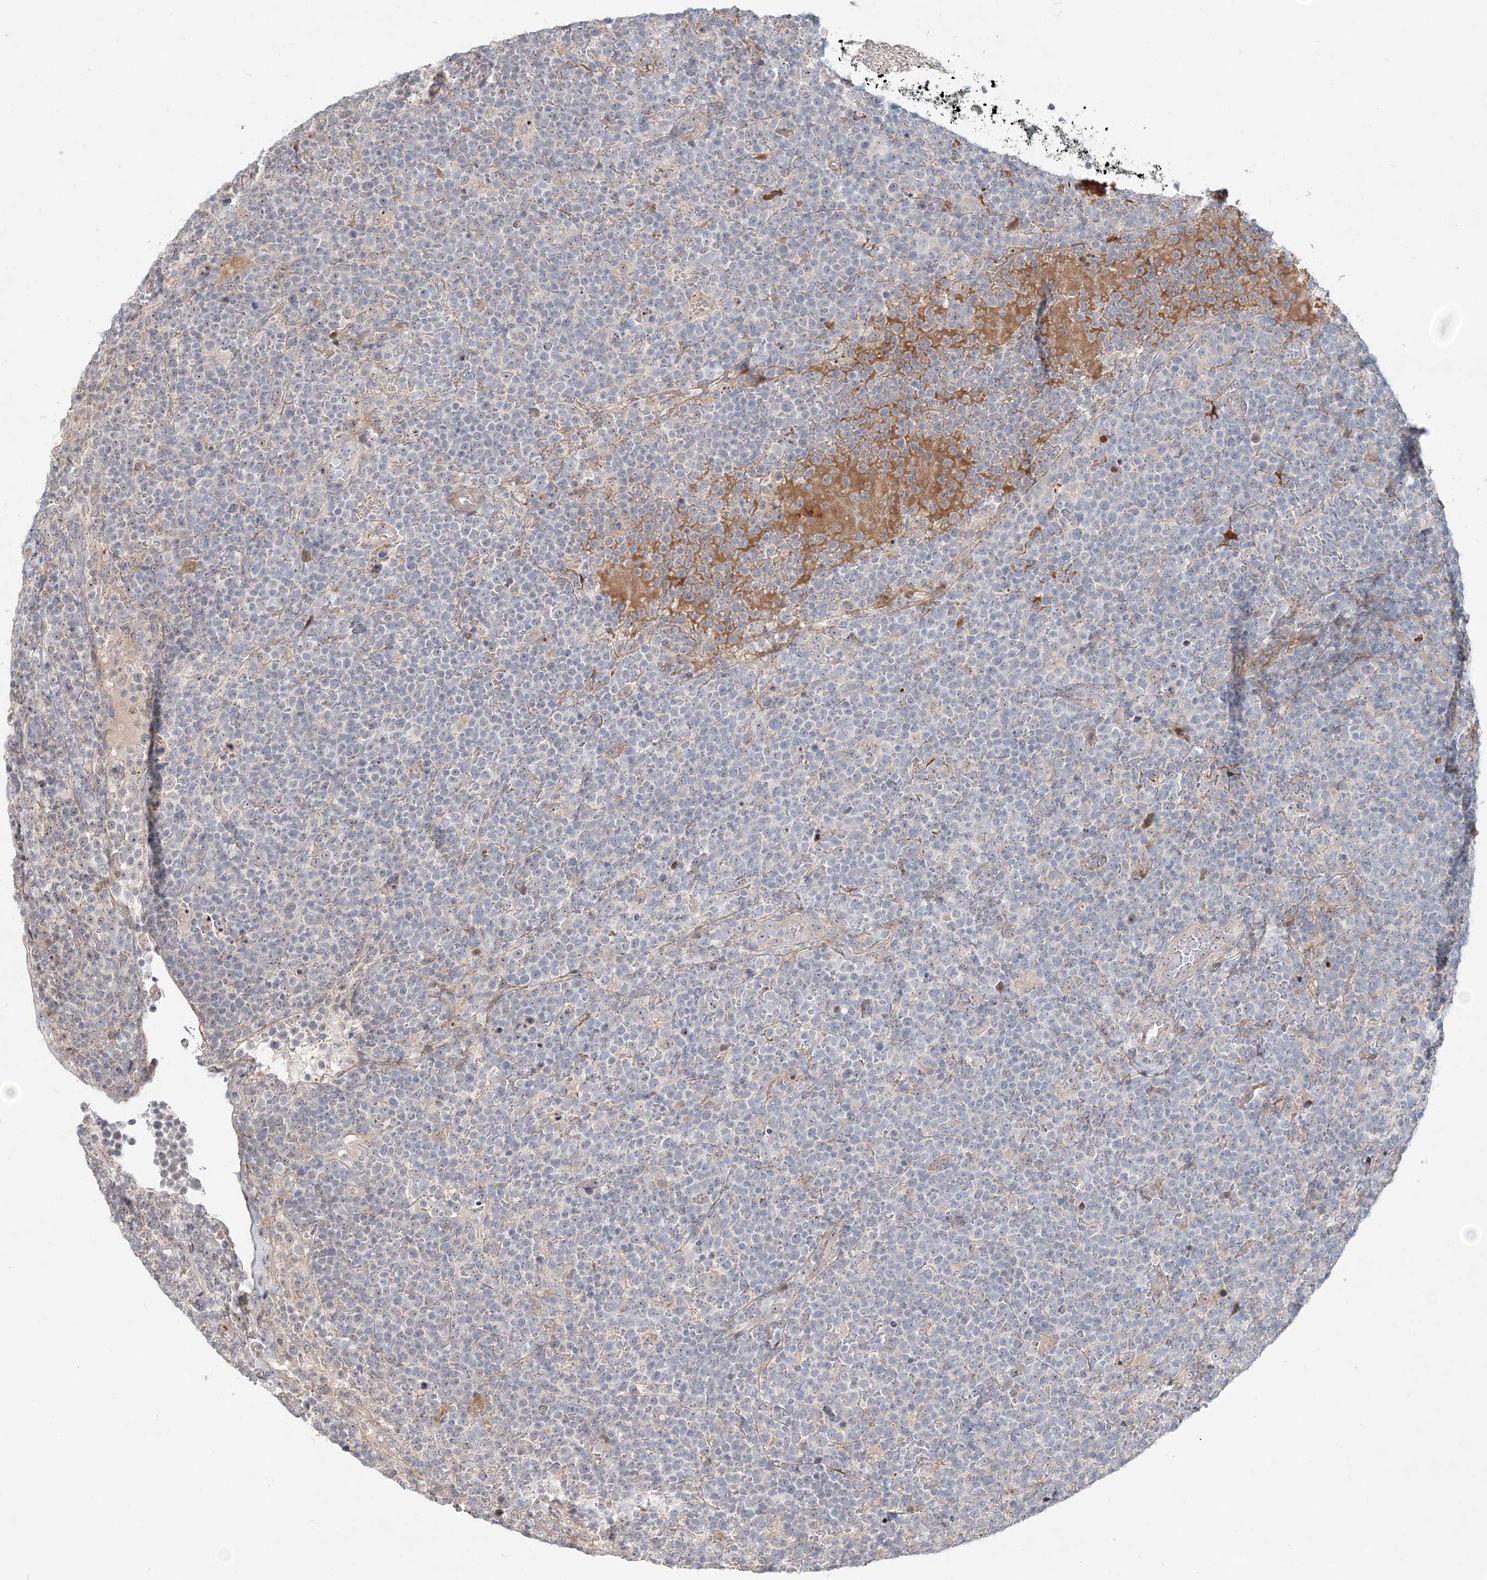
{"staining": {"intensity": "negative", "quantity": "none", "location": "none"}, "tissue": "lymphoma", "cell_type": "Tumor cells", "image_type": "cancer", "snomed": [{"axis": "morphology", "description": "Malignant lymphoma, non-Hodgkin's type, High grade"}, {"axis": "topography", "description": "Lymph node"}], "caption": "A photomicrograph of human lymphoma is negative for staining in tumor cells. (Immunohistochemistry (ihc), brightfield microscopy, high magnification).", "gene": "CXXC5", "patient": {"sex": "male", "age": 61}}